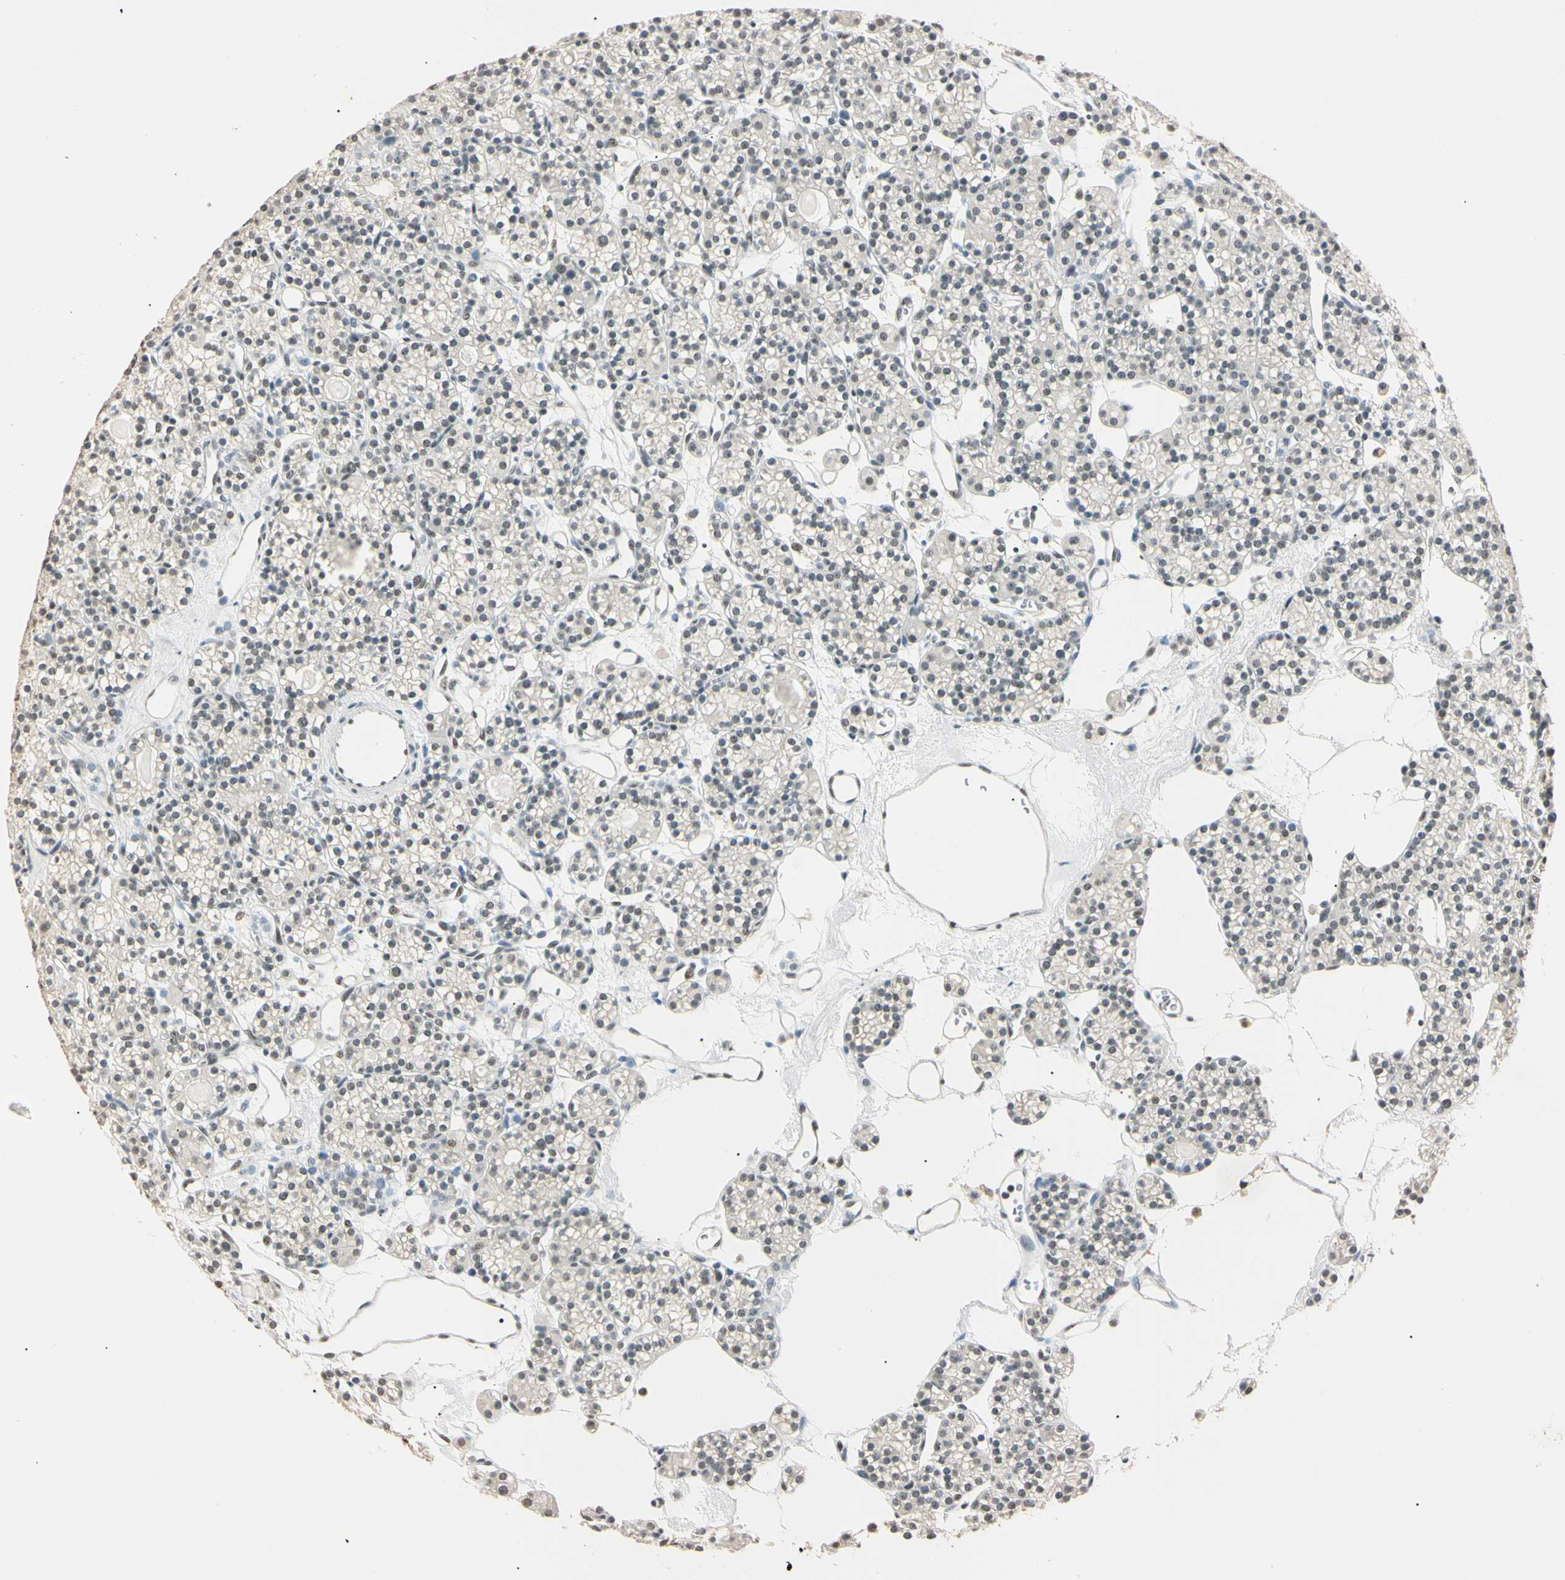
{"staining": {"intensity": "strong", "quantity": ">75%", "location": "nuclear"}, "tissue": "parathyroid gland", "cell_type": "Glandular cells", "image_type": "normal", "snomed": [{"axis": "morphology", "description": "Normal tissue, NOS"}, {"axis": "topography", "description": "Parathyroid gland"}], "caption": "Glandular cells reveal strong nuclear positivity in about >75% of cells in benign parathyroid gland.", "gene": "SMARCA5", "patient": {"sex": "female", "age": 64}}